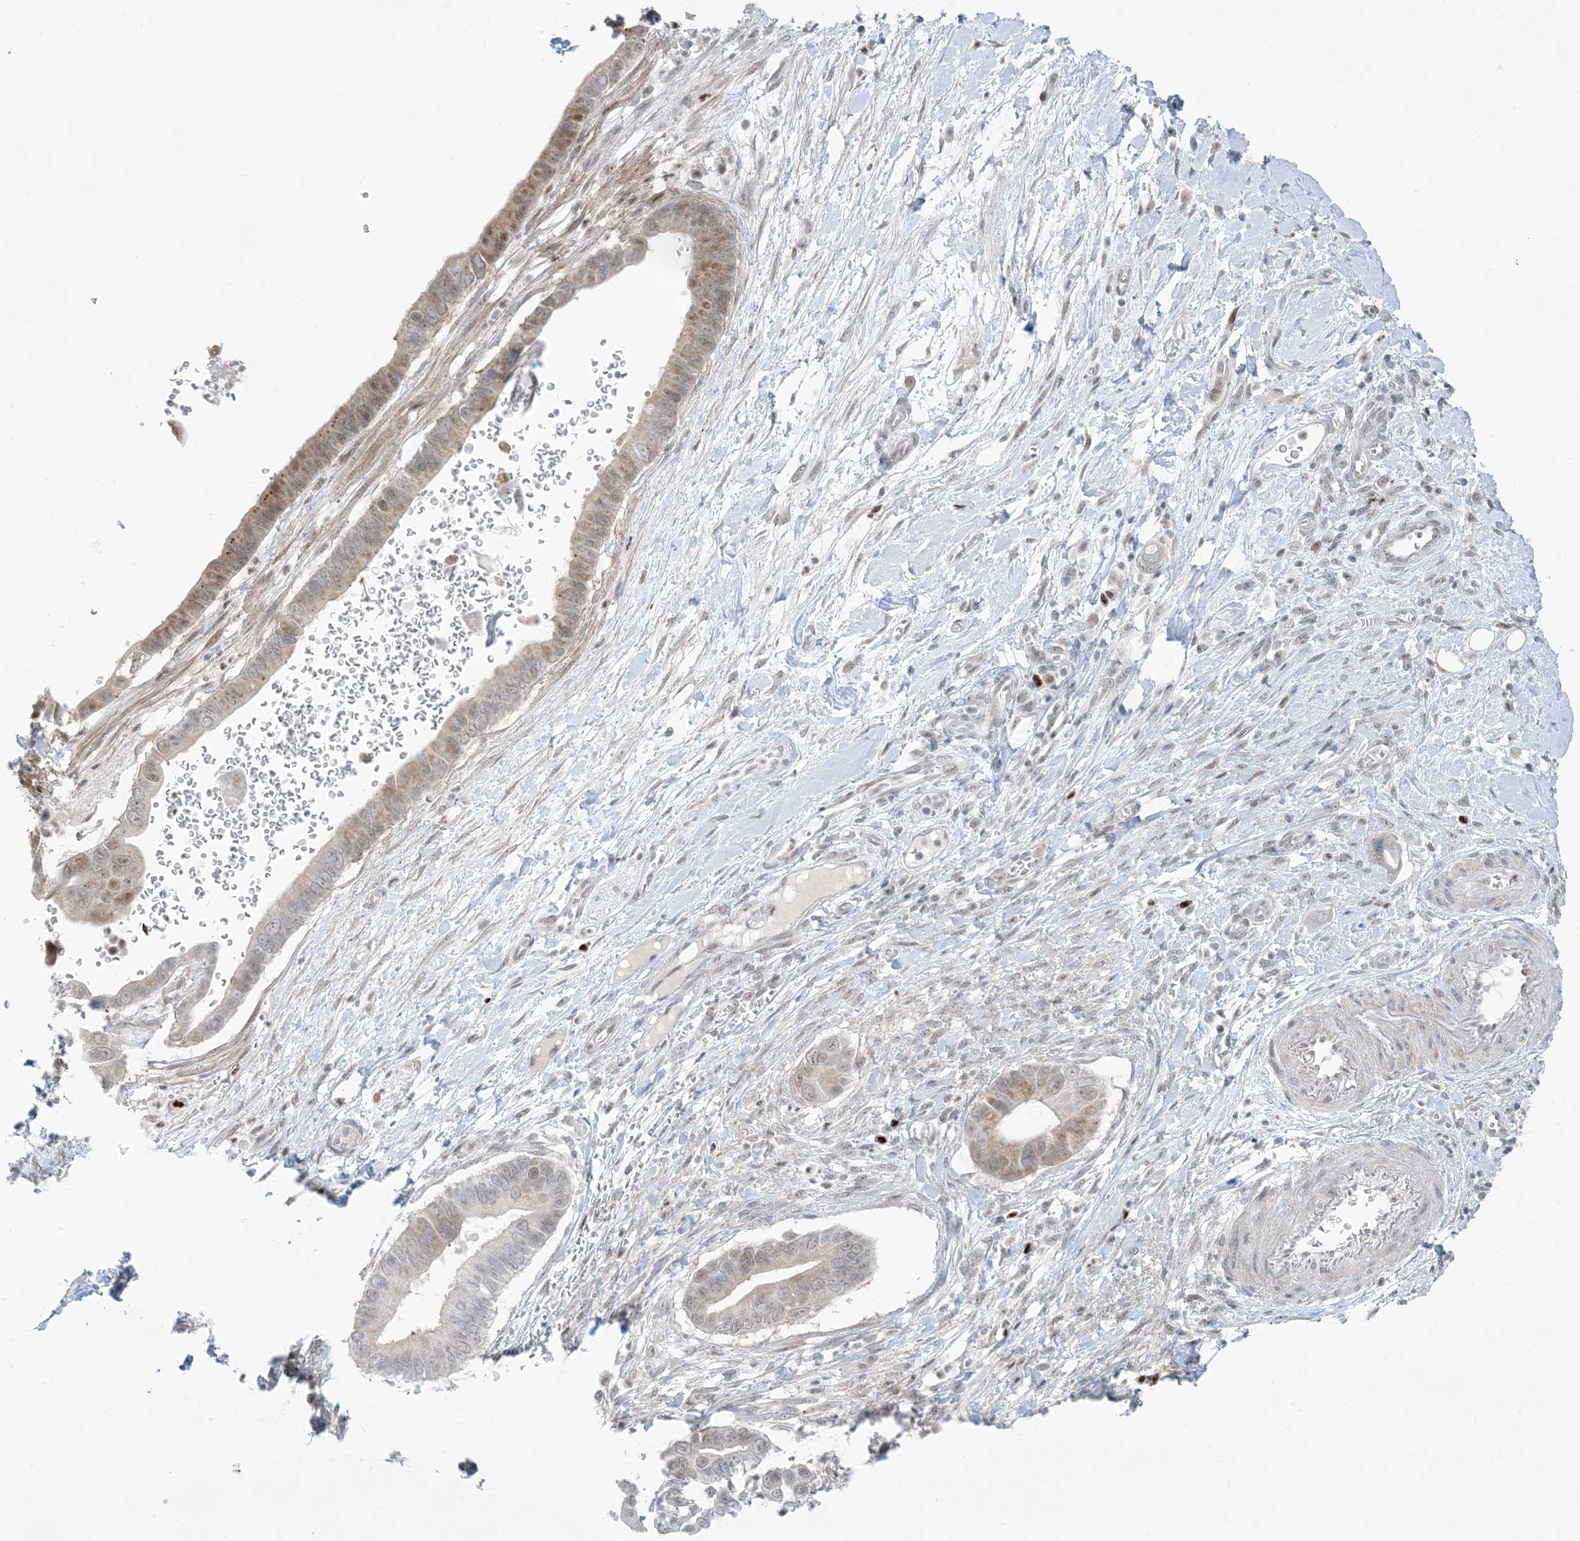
{"staining": {"intensity": "weak", "quantity": "<25%", "location": "cytoplasmic/membranous,nuclear"}, "tissue": "pancreatic cancer", "cell_type": "Tumor cells", "image_type": "cancer", "snomed": [{"axis": "morphology", "description": "Adenocarcinoma, NOS"}, {"axis": "topography", "description": "Pancreas"}], "caption": "This is an immunohistochemistry (IHC) micrograph of human pancreatic cancer (adenocarcinoma). There is no expression in tumor cells.", "gene": "TFPT", "patient": {"sex": "male", "age": 68}}